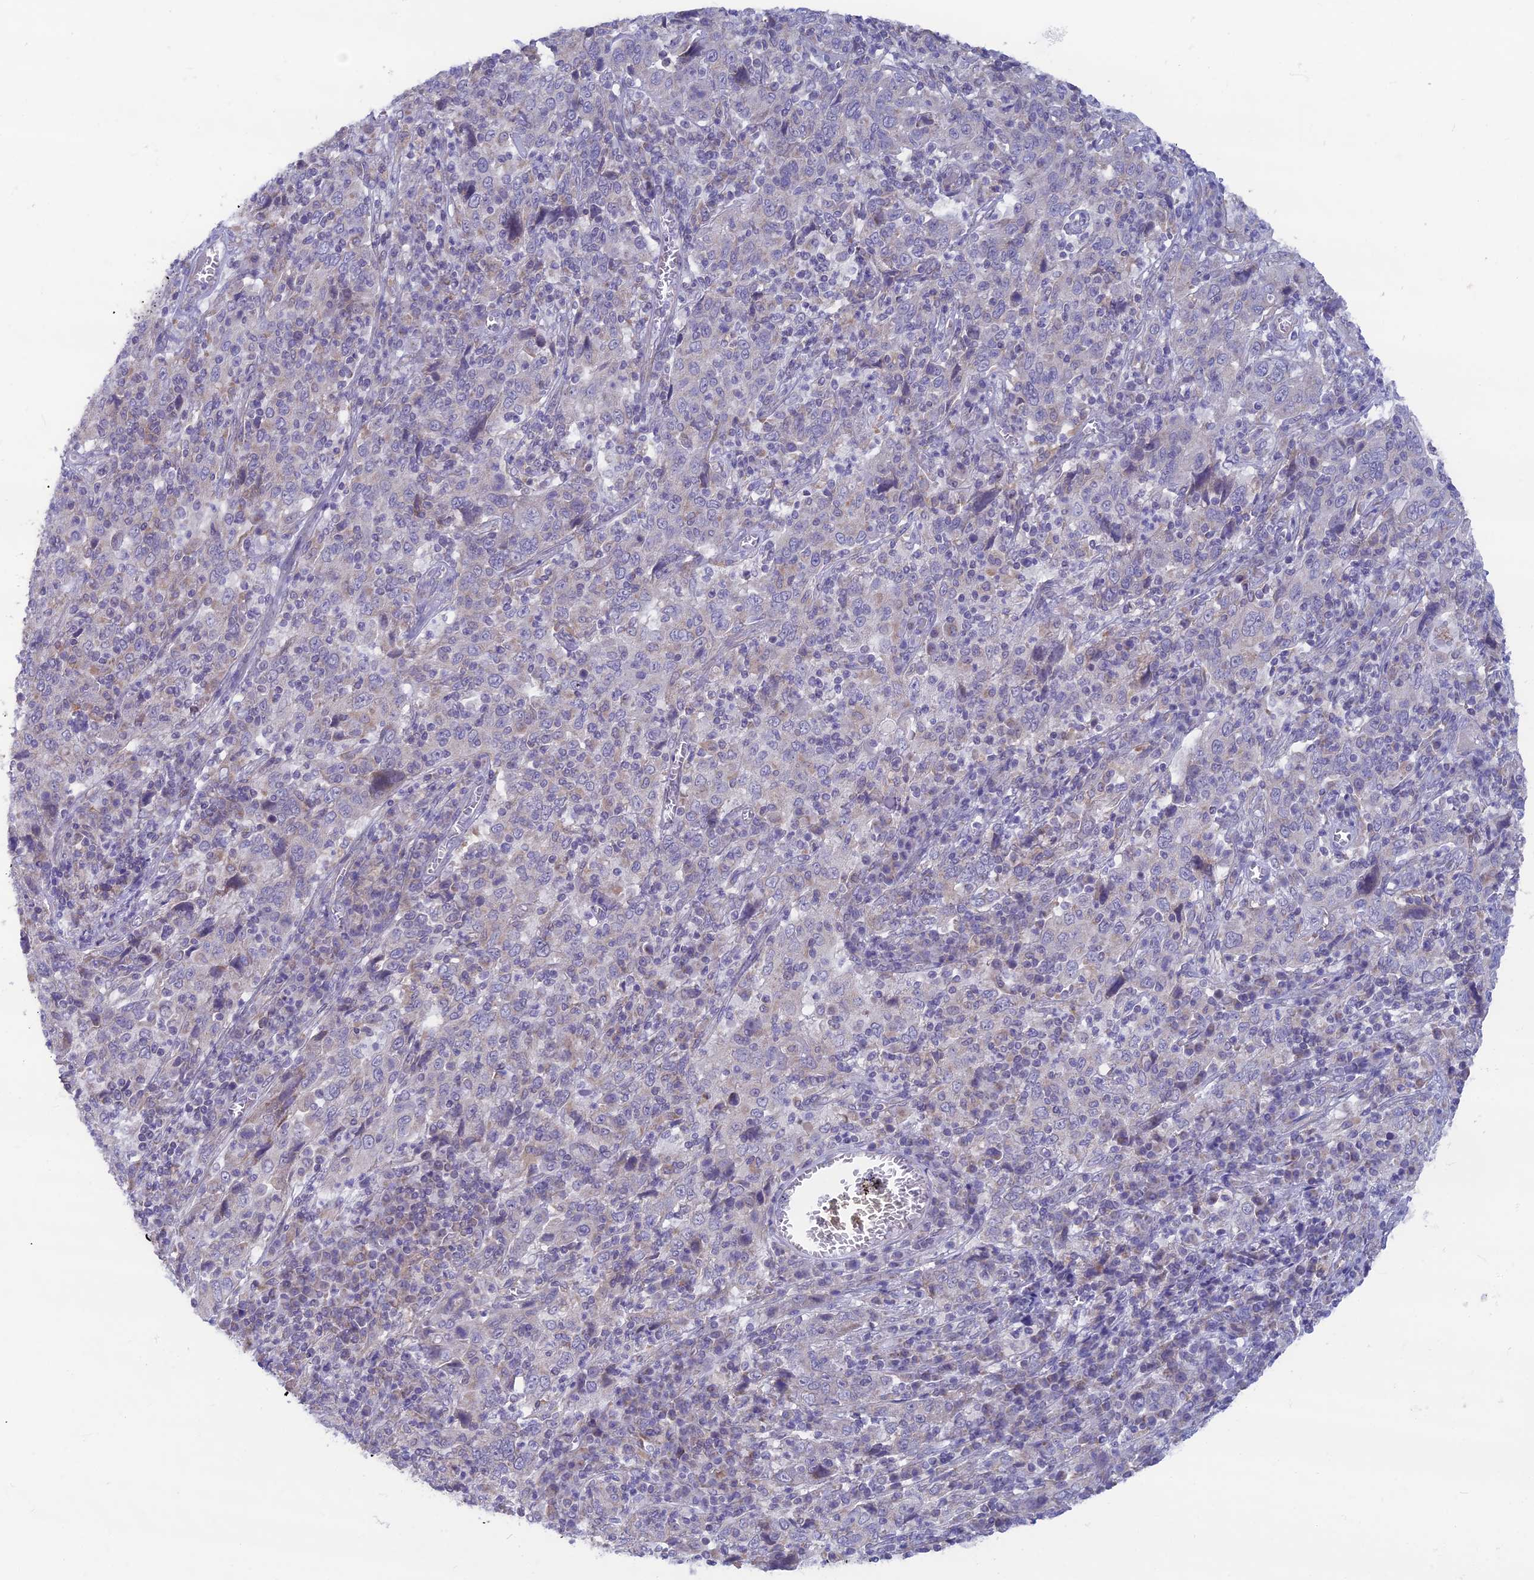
{"staining": {"intensity": "negative", "quantity": "none", "location": "none"}, "tissue": "cervical cancer", "cell_type": "Tumor cells", "image_type": "cancer", "snomed": [{"axis": "morphology", "description": "Squamous cell carcinoma, NOS"}, {"axis": "topography", "description": "Cervix"}], "caption": "Immunohistochemistry (IHC) photomicrograph of neoplastic tissue: human squamous cell carcinoma (cervical) stained with DAB (3,3'-diaminobenzidine) demonstrates no significant protein expression in tumor cells. (DAB (3,3'-diaminobenzidine) immunohistochemistry visualized using brightfield microscopy, high magnification).", "gene": "PLAC9", "patient": {"sex": "female", "age": 46}}